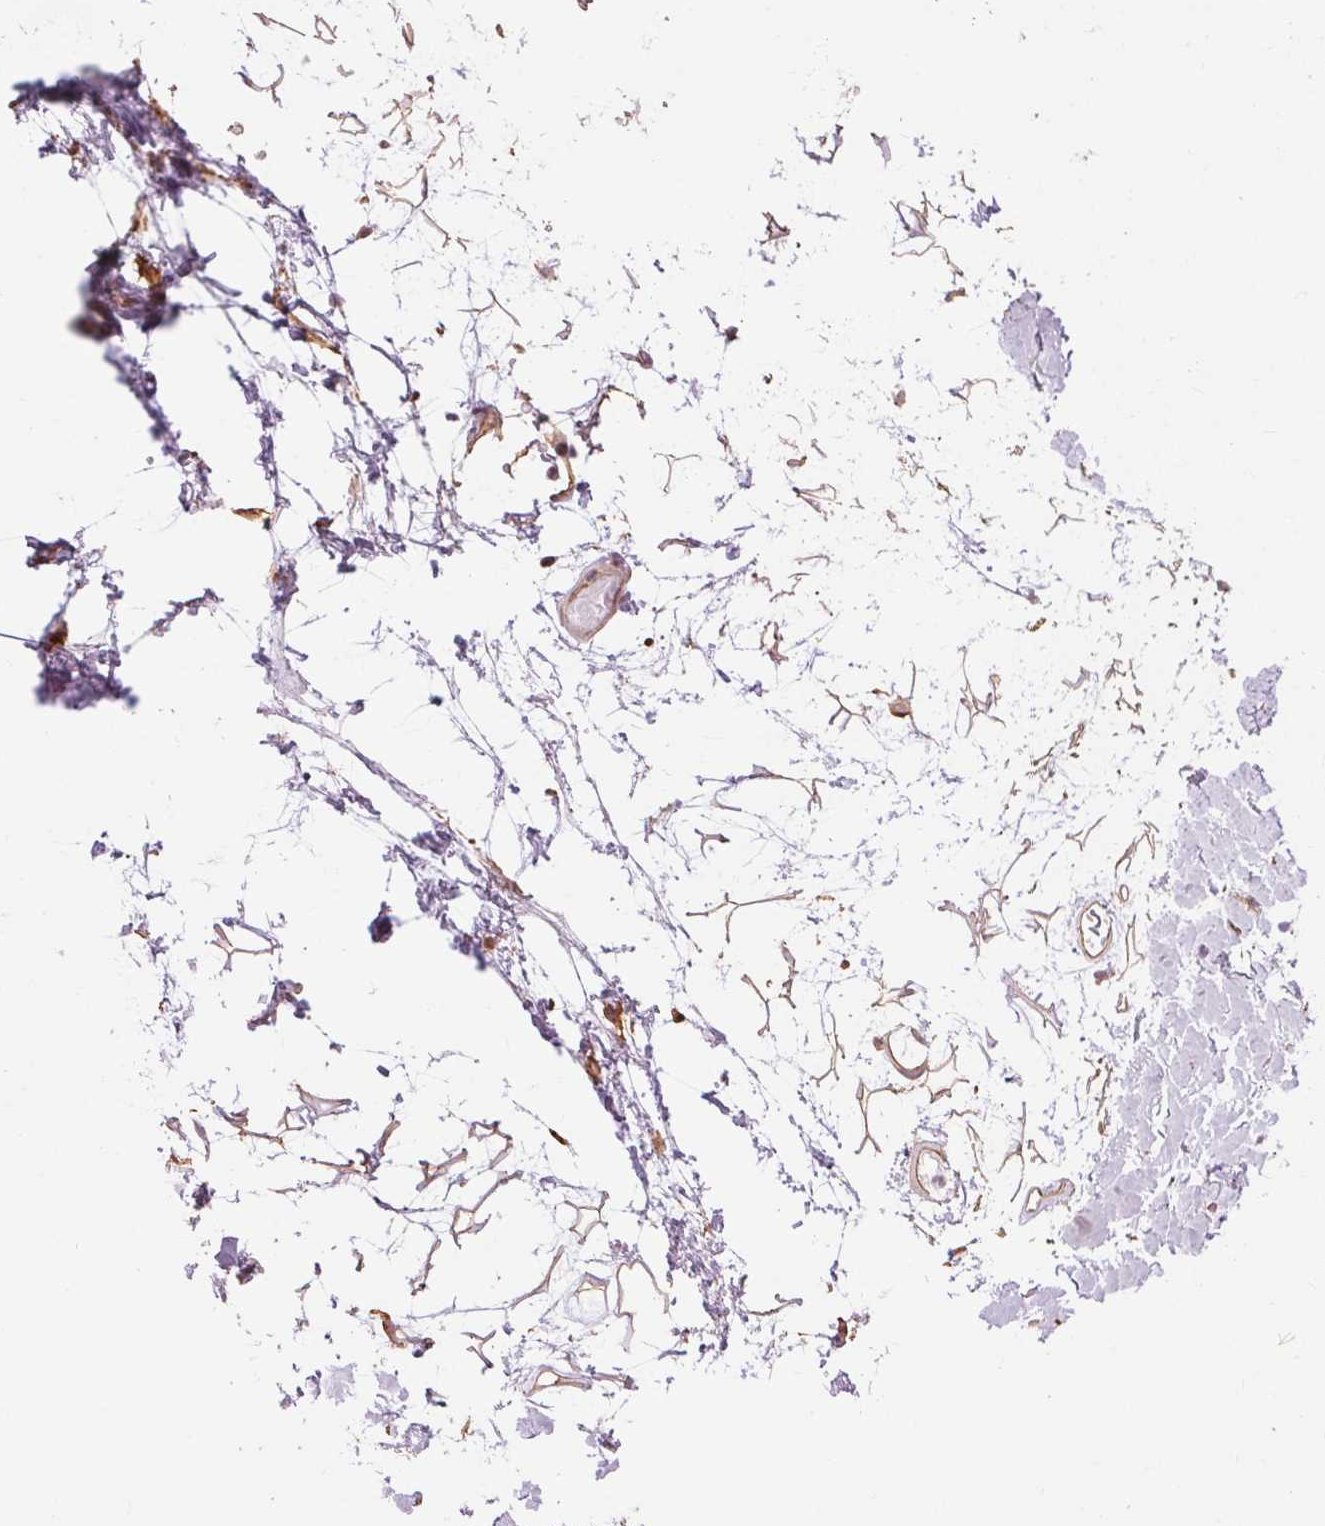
{"staining": {"intensity": "weak", "quantity": ">75%", "location": "cytoplasmic/membranous"}, "tissue": "adipose tissue", "cell_type": "Adipocytes", "image_type": "normal", "snomed": [{"axis": "morphology", "description": "Normal tissue, NOS"}, {"axis": "topography", "description": "Anal"}, {"axis": "topography", "description": "Peripheral nerve tissue"}], "caption": "High-magnification brightfield microscopy of normal adipose tissue stained with DAB (3,3'-diaminobenzidine) (brown) and counterstained with hematoxylin (blue). adipocytes exhibit weak cytoplasmic/membranous expression is identified in approximately>75% of cells. Nuclei are stained in blue.", "gene": "PALM", "patient": {"sex": "male", "age": 78}}